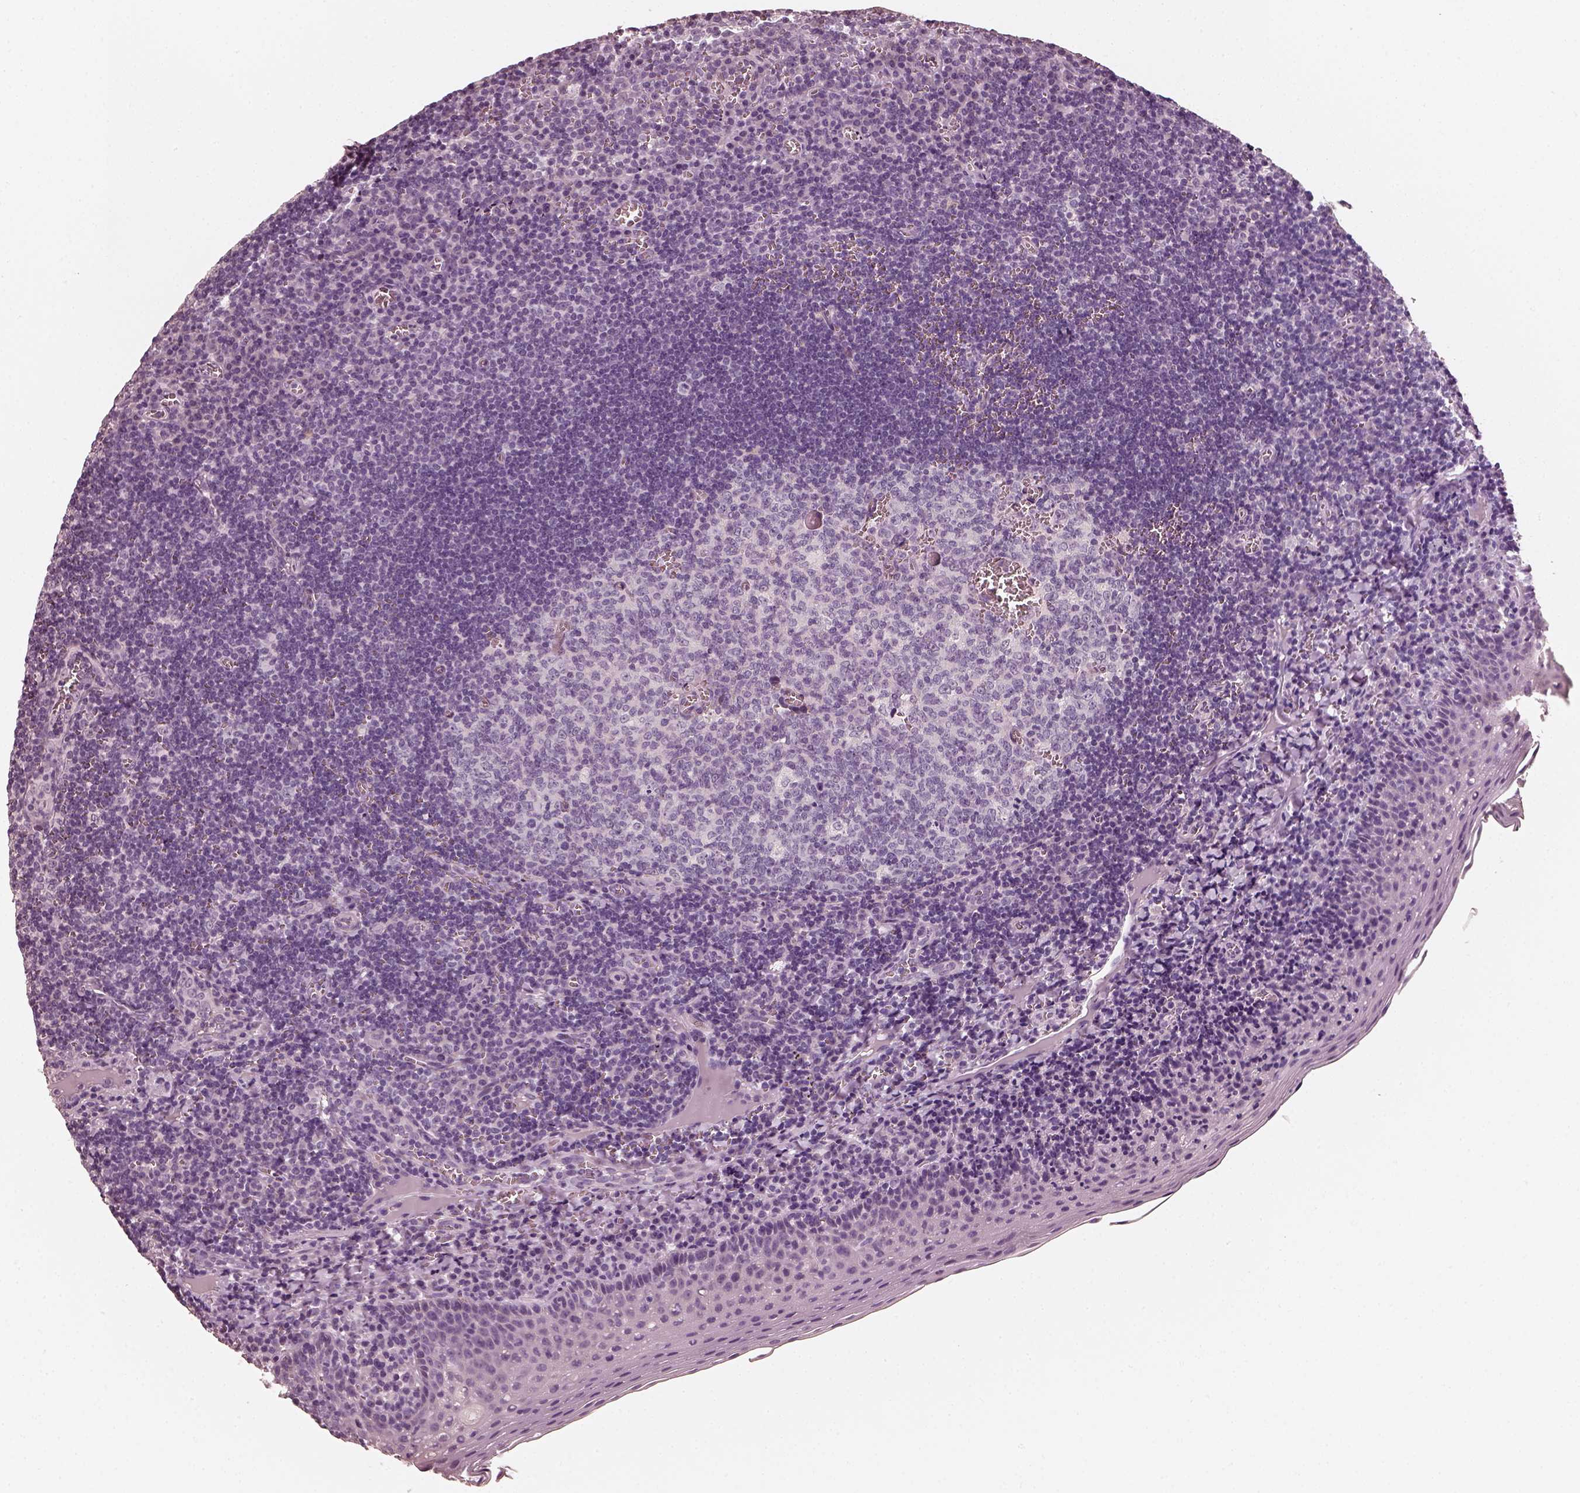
{"staining": {"intensity": "negative", "quantity": "none", "location": "none"}, "tissue": "tonsil", "cell_type": "Germinal center cells", "image_type": "normal", "snomed": [{"axis": "morphology", "description": "Normal tissue, NOS"}, {"axis": "morphology", "description": "Inflammation, NOS"}, {"axis": "topography", "description": "Tonsil"}], "caption": "Photomicrograph shows no significant protein expression in germinal center cells of benign tonsil. (Immunohistochemistry, brightfield microscopy, high magnification).", "gene": "RS1", "patient": {"sex": "female", "age": 31}}